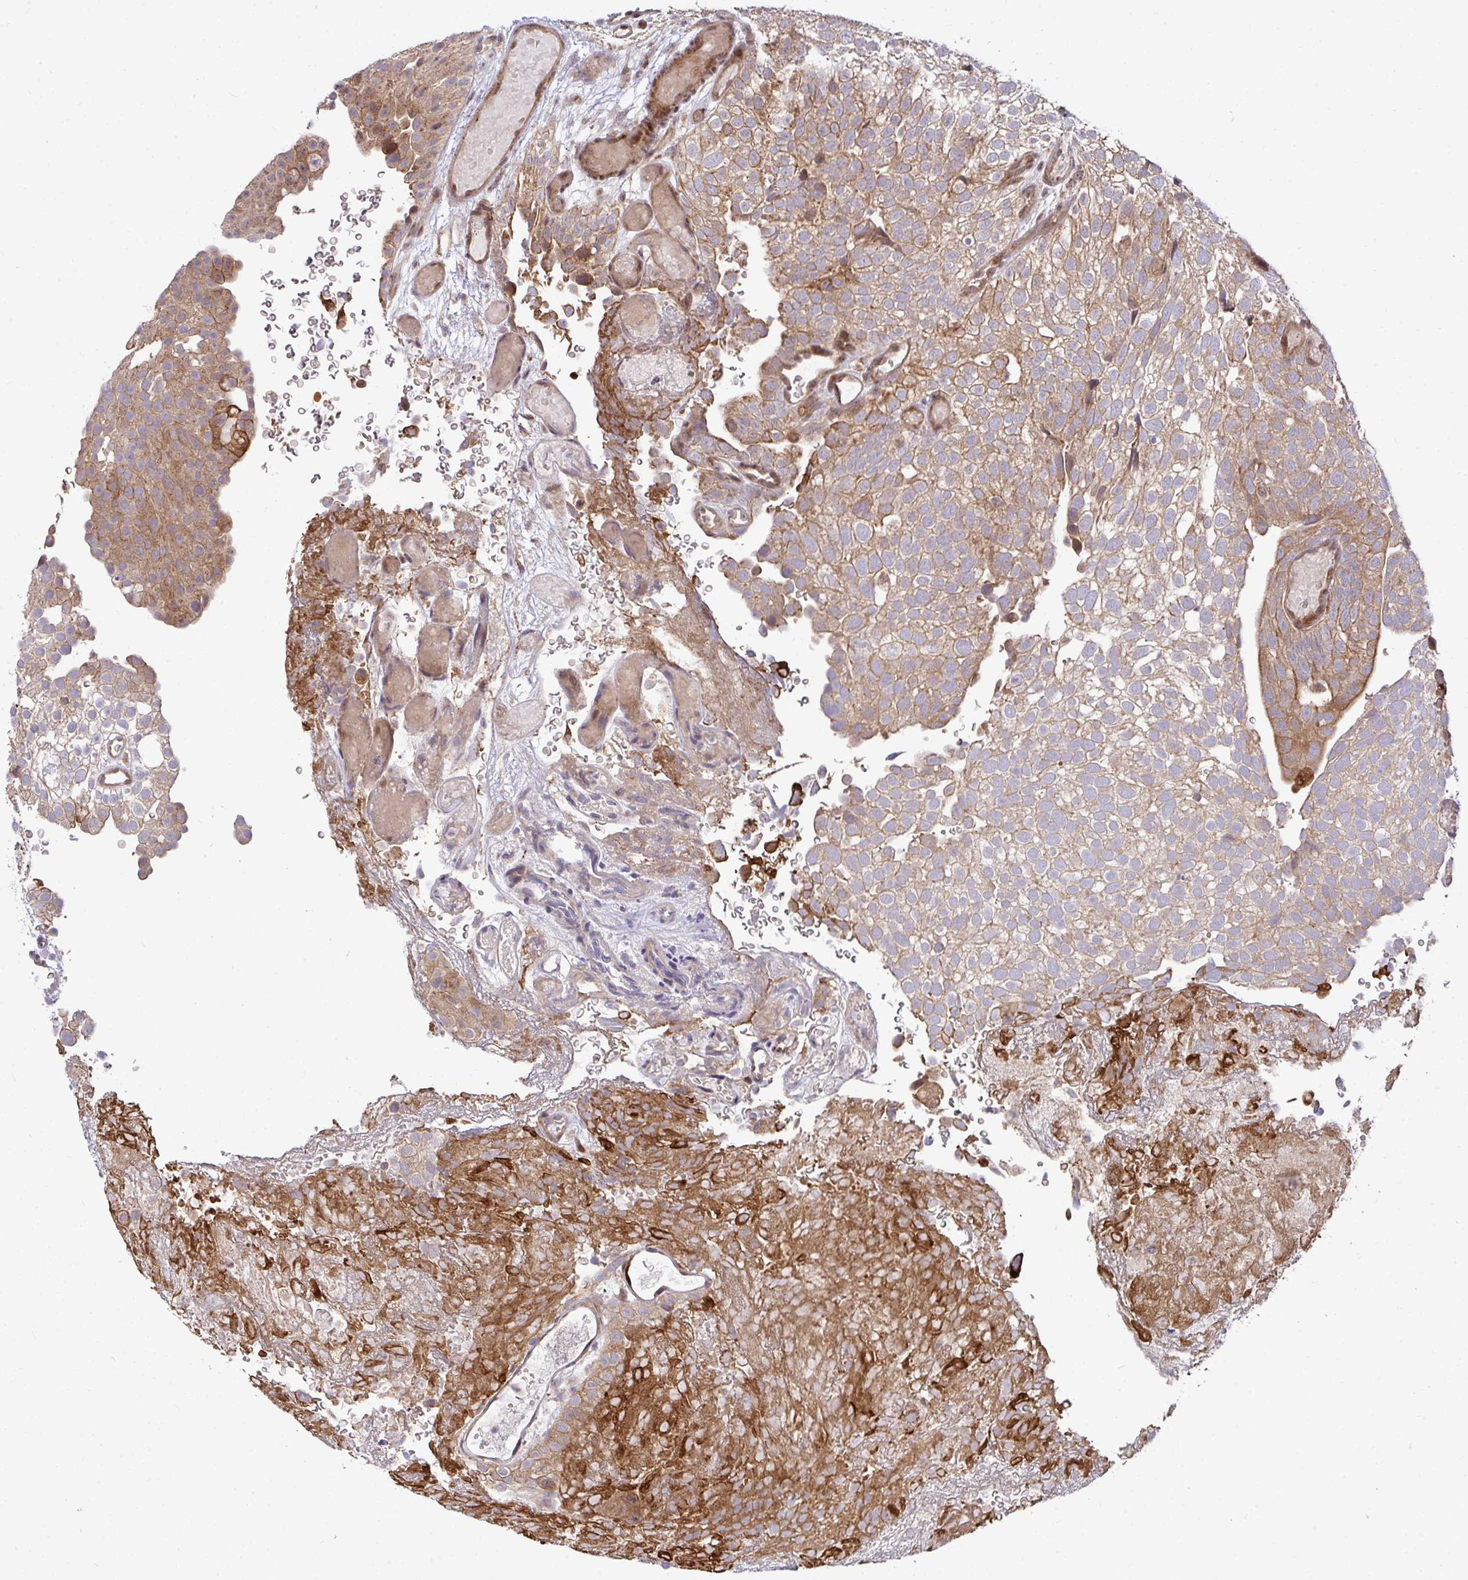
{"staining": {"intensity": "moderate", "quantity": ">75%", "location": "cytoplasmic/membranous"}, "tissue": "urothelial cancer", "cell_type": "Tumor cells", "image_type": "cancer", "snomed": [{"axis": "morphology", "description": "Urothelial carcinoma, Low grade"}, {"axis": "topography", "description": "Urinary bladder"}], "caption": "Low-grade urothelial carcinoma stained with a brown dye shows moderate cytoplasmic/membranous positive staining in approximately >75% of tumor cells.", "gene": "TRIM44", "patient": {"sex": "male", "age": 78}}